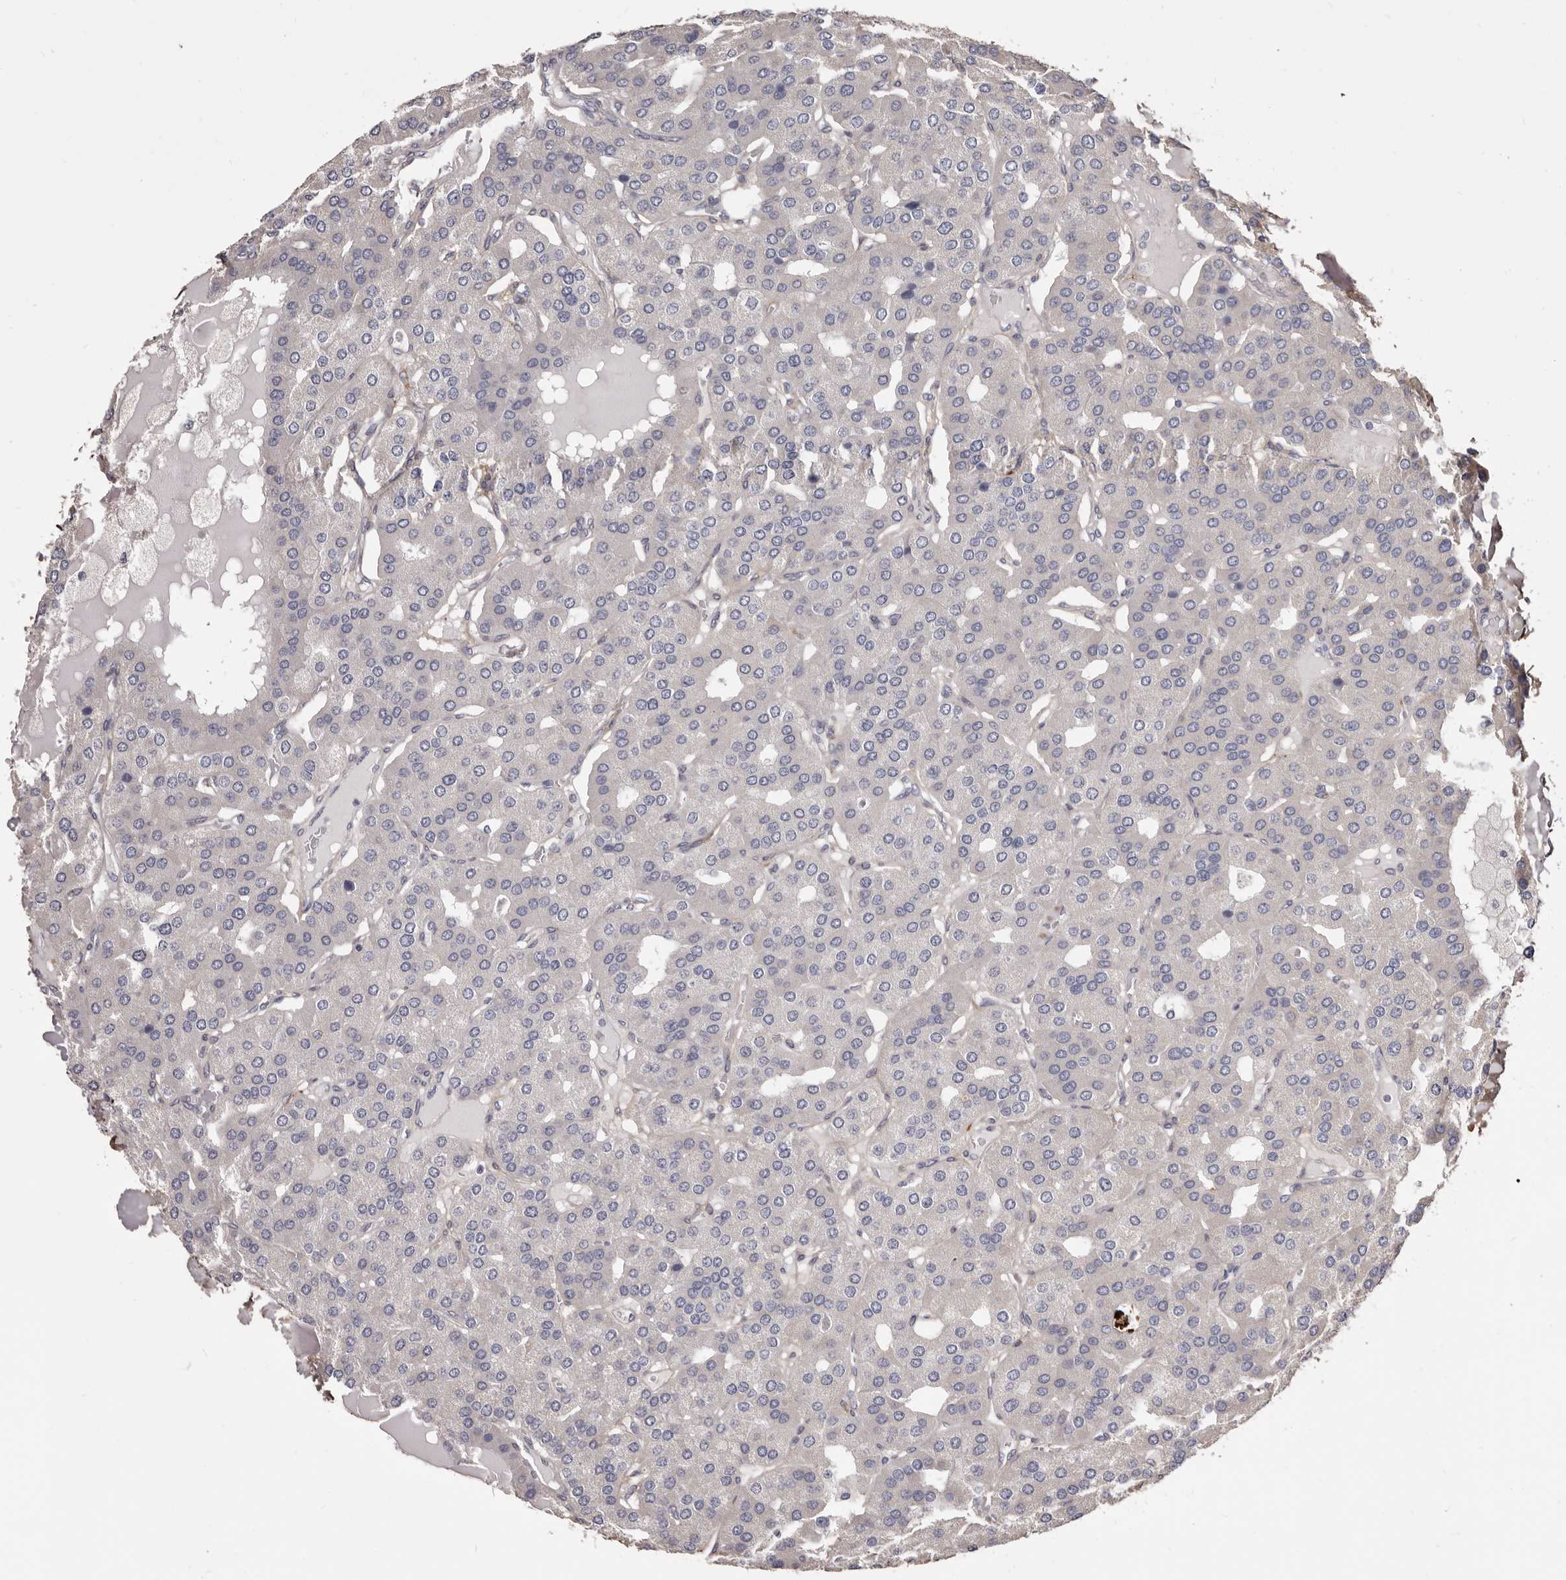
{"staining": {"intensity": "negative", "quantity": "none", "location": "none"}, "tissue": "parathyroid gland", "cell_type": "Glandular cells", "image_type": "normal", "snomed": [{"axis": "morphology", "description": "Normal tissue, NOS"}, {"axis": "morphology", "description": "Adenoma, NOS"}, {"axis": "topography", "description": "Parathyroid gland"}], "caption": "Photomicrograph shows no protein staining in glandular cells of benign parathyroid gland. The staining was performed using DAB (3,3'-diaminobenzidine) to visualize the protein expression in brown, while the nuclei were stained in blue with hematoxylin (Magnification: 20x).", "gene": "COL6A1", "patient": {"sex": "female", "age": 86}}